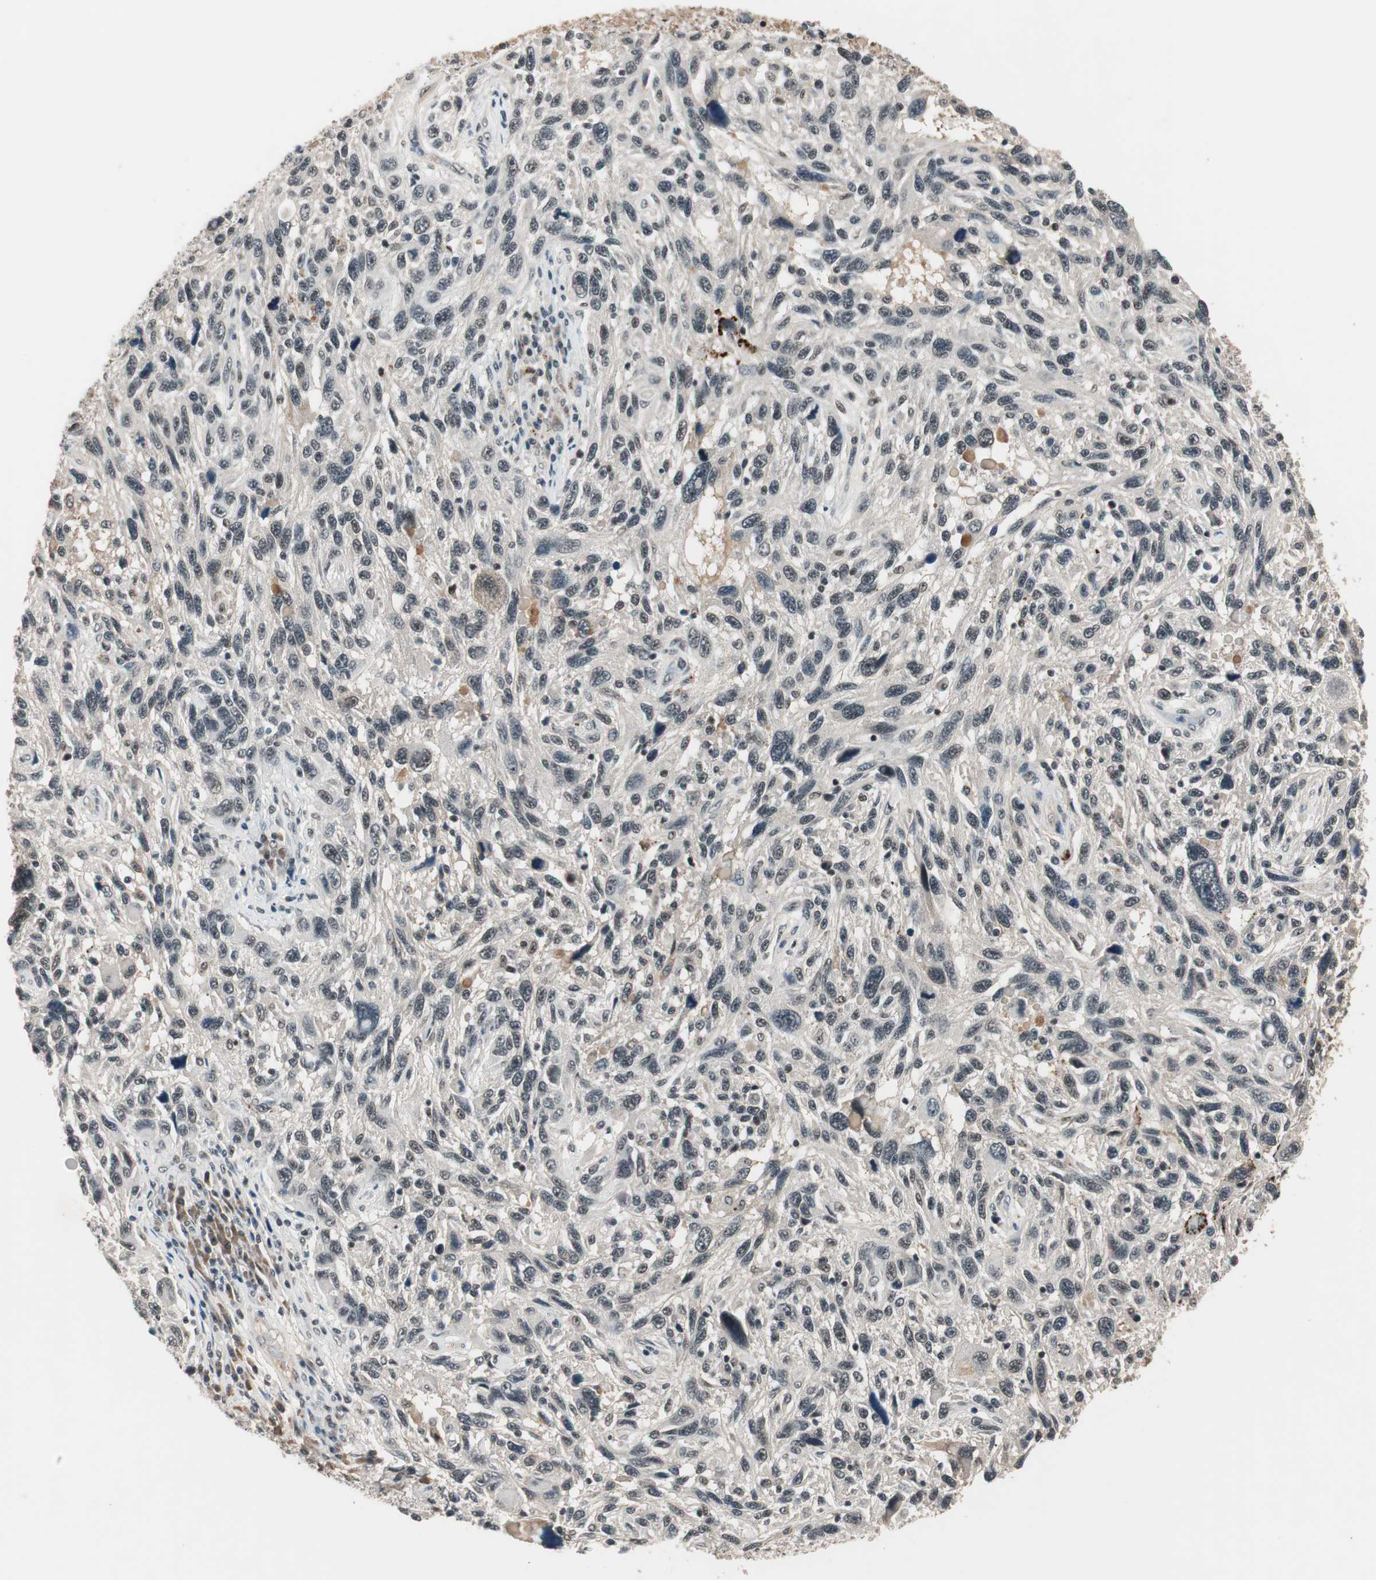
{"staining": {"intensity": "weak", "quantity": "<25%", "location": "nuclear"}, "tissue": "melanoma", "cell_type": "Tumor cells", "image_type": "cancer", "snomed": [{"axis": "morphology", "description": "Malignant melanoma, NOS"}, {"axis": "topography", "description": "Skin"}], "caption": "Malignant melanoma stained for a protein using immunohistochemistry (IHC) shows no positivity tumor cells.", "gene": "NFRKB", "patient": {"sex": "male", "age": 53}}